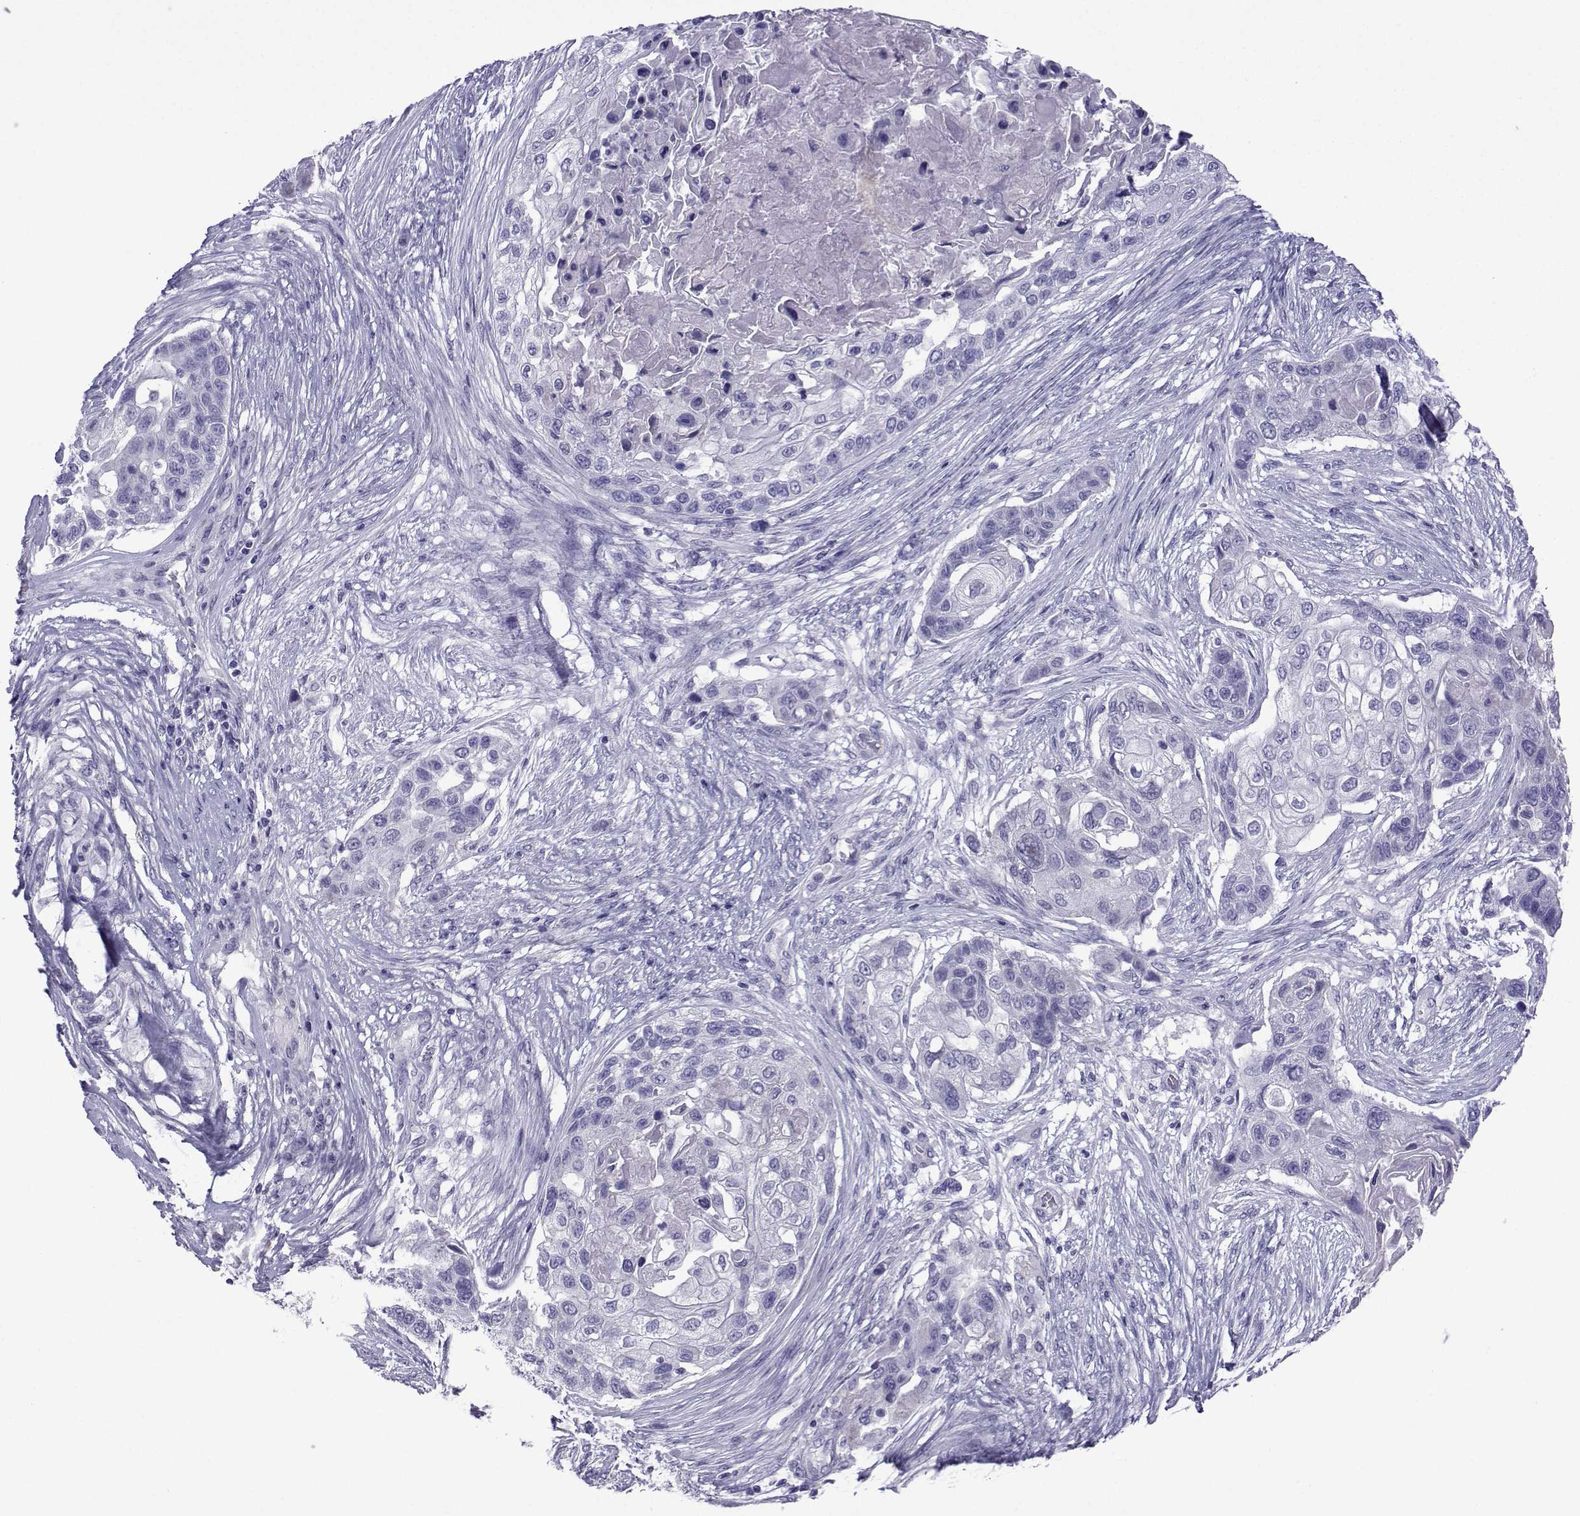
{"staining": {"intensity": "negative", "quantity": "none", "location": "none"}, "tissue": "lung cancer", "cell_type": "Tumor cells", "image_type": "cancer", "snomed": [{"axis": "morphology", "description": "Squamous cell carcinoma, NOS"}, {"axis": "topography", "description": "Lung"}], "caption": "This is an immunohistochemistry image of lung cancer (squamous cell carcinoma). There is no expression in tumor cells.", "gene": "CFAP70", "patient": {"sex": "male", "age": 69}}